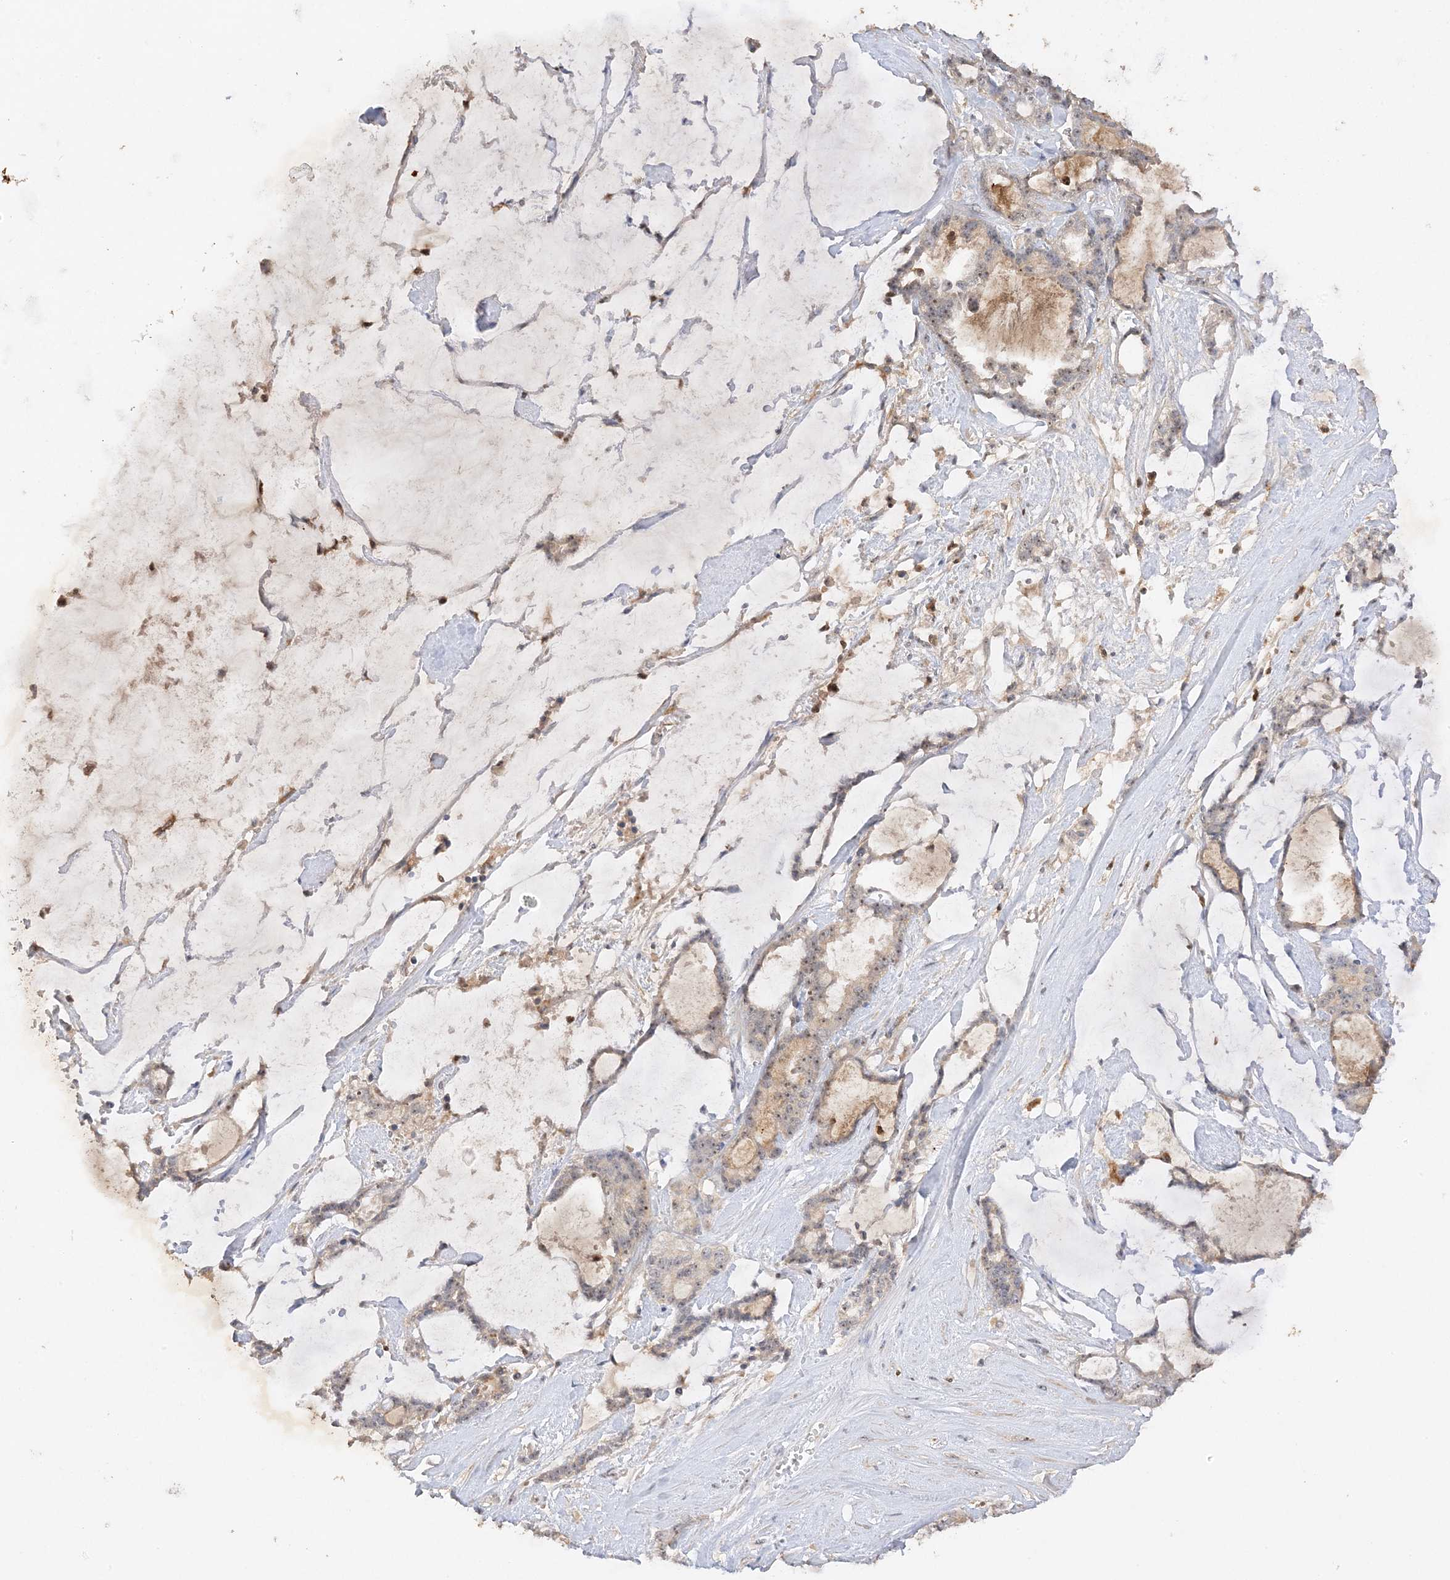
{"staining": {"intensity": "weak", "quantity": "25%-75%", "location": "nuclear"}, "tissue": "pancreatic cancer", "cell_type": "Tumor cells", "image_type": "cancer", "snomed": [{"axis": "morphology", "description": "Adenocarcinoma, NOS"}, {"axis": "topography", "description": "Pancreas"}], "caption": "Human pancreatic adenocarcinoma stained for a protein (brown) exhibits weak nuclear positive expression in about 25%-75% of tumor cells.", "gene": "DDX18", "patient": {"sex": "female", "age": 73}}